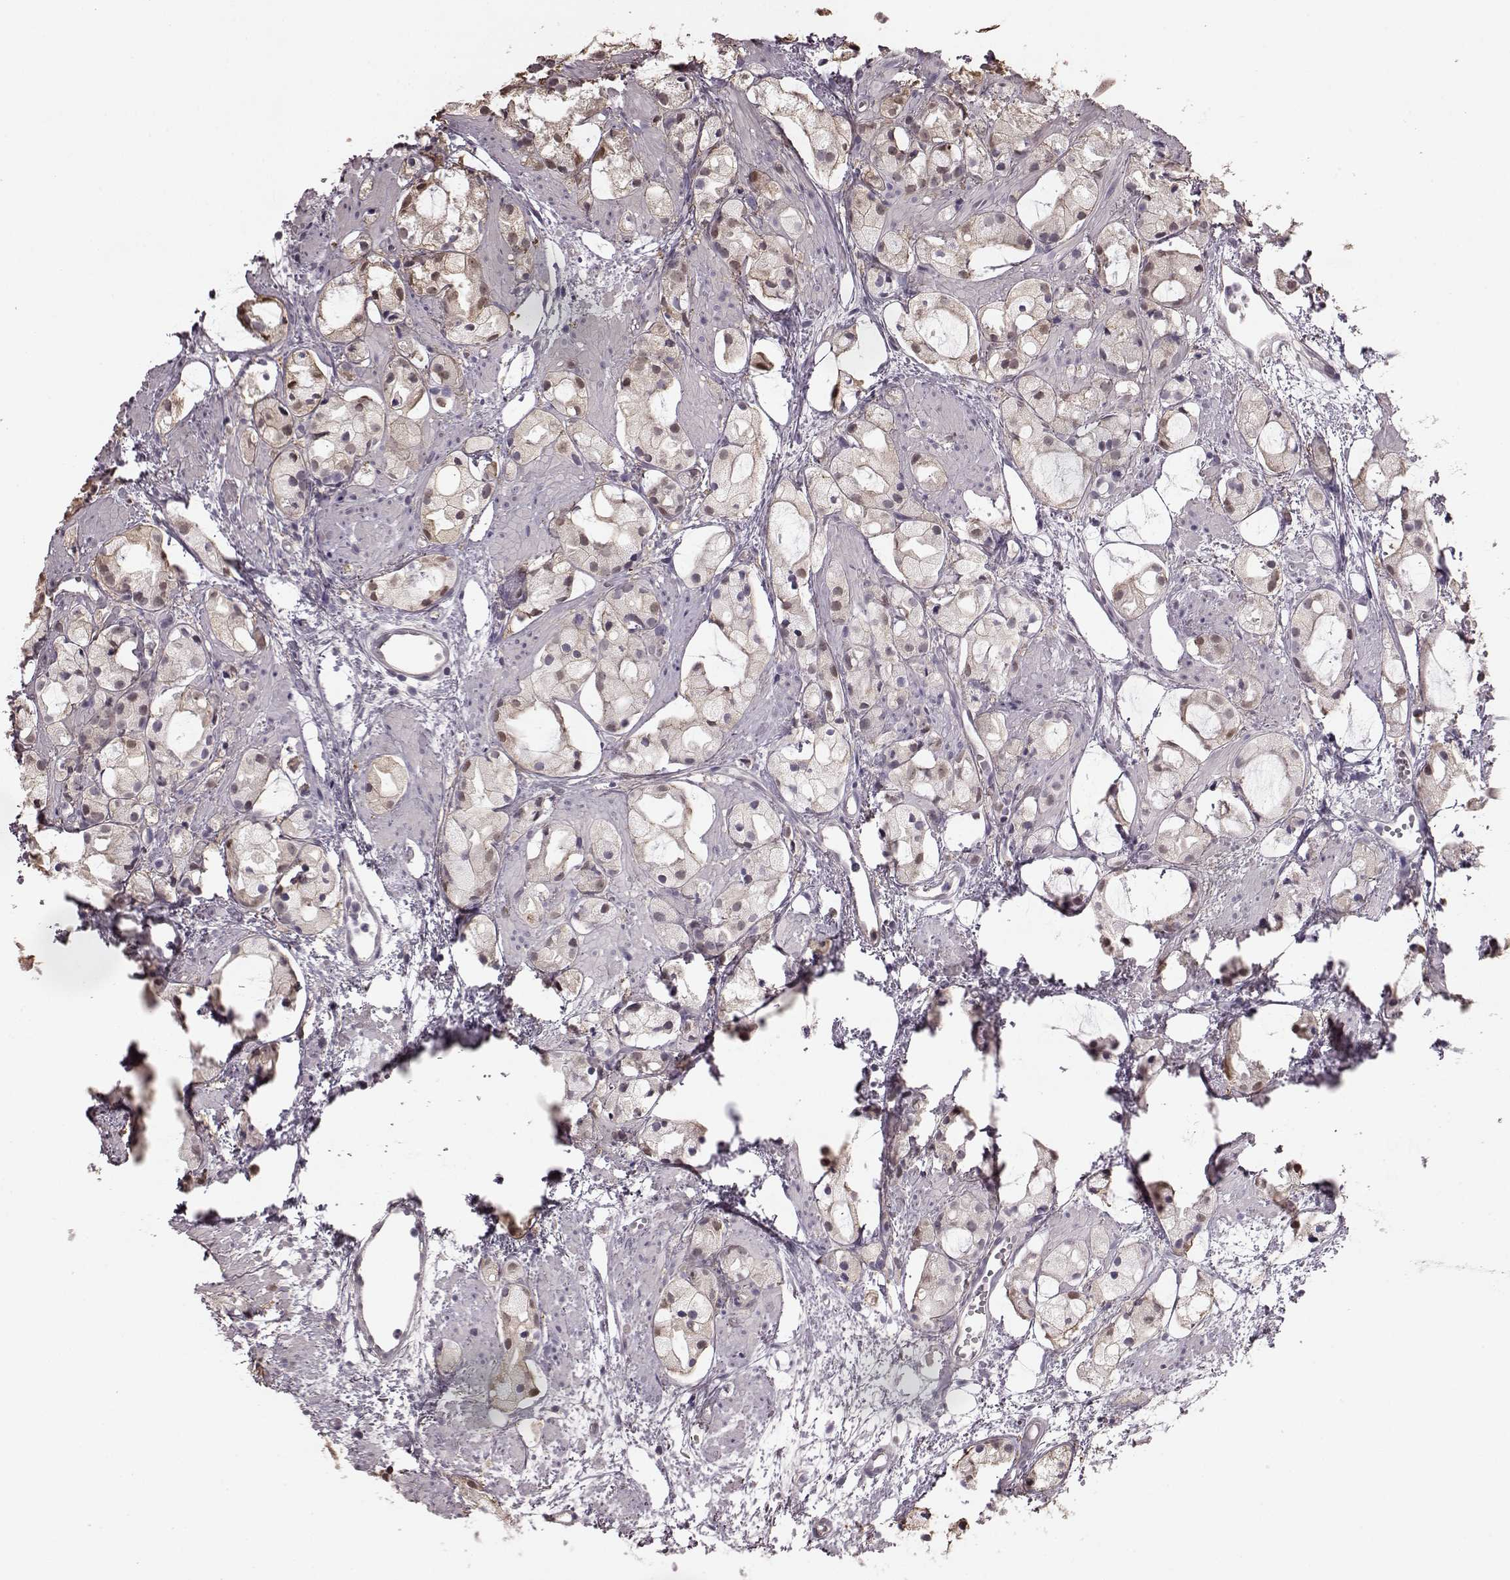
{"staining": {"intensity": "weak", "quantity": "<25%", "location": "nuclear"}, "tissue": "prostate cancer", "cell_type": "Tumor cells", "image_type": "cancer", "snomed": [{"axis": "morphology", "description": "Adenocarcinoma, High grade"}, {"axis": "topography", "description": "Prostate"}], "caption": "Immunohistochemistry (IHC) micrograph of neoplastic tissue: prostate cancer (adenocarcinoma (high-grade)) stained with DAB (3,3'-diaminobenzidine) reveals no significant protein expression in tumor cells. (Immunohistochemistry, brightfield microscopy, high magnification).", "gene": "PDCD1", "patient": {"sex": "male", "age": 85}}